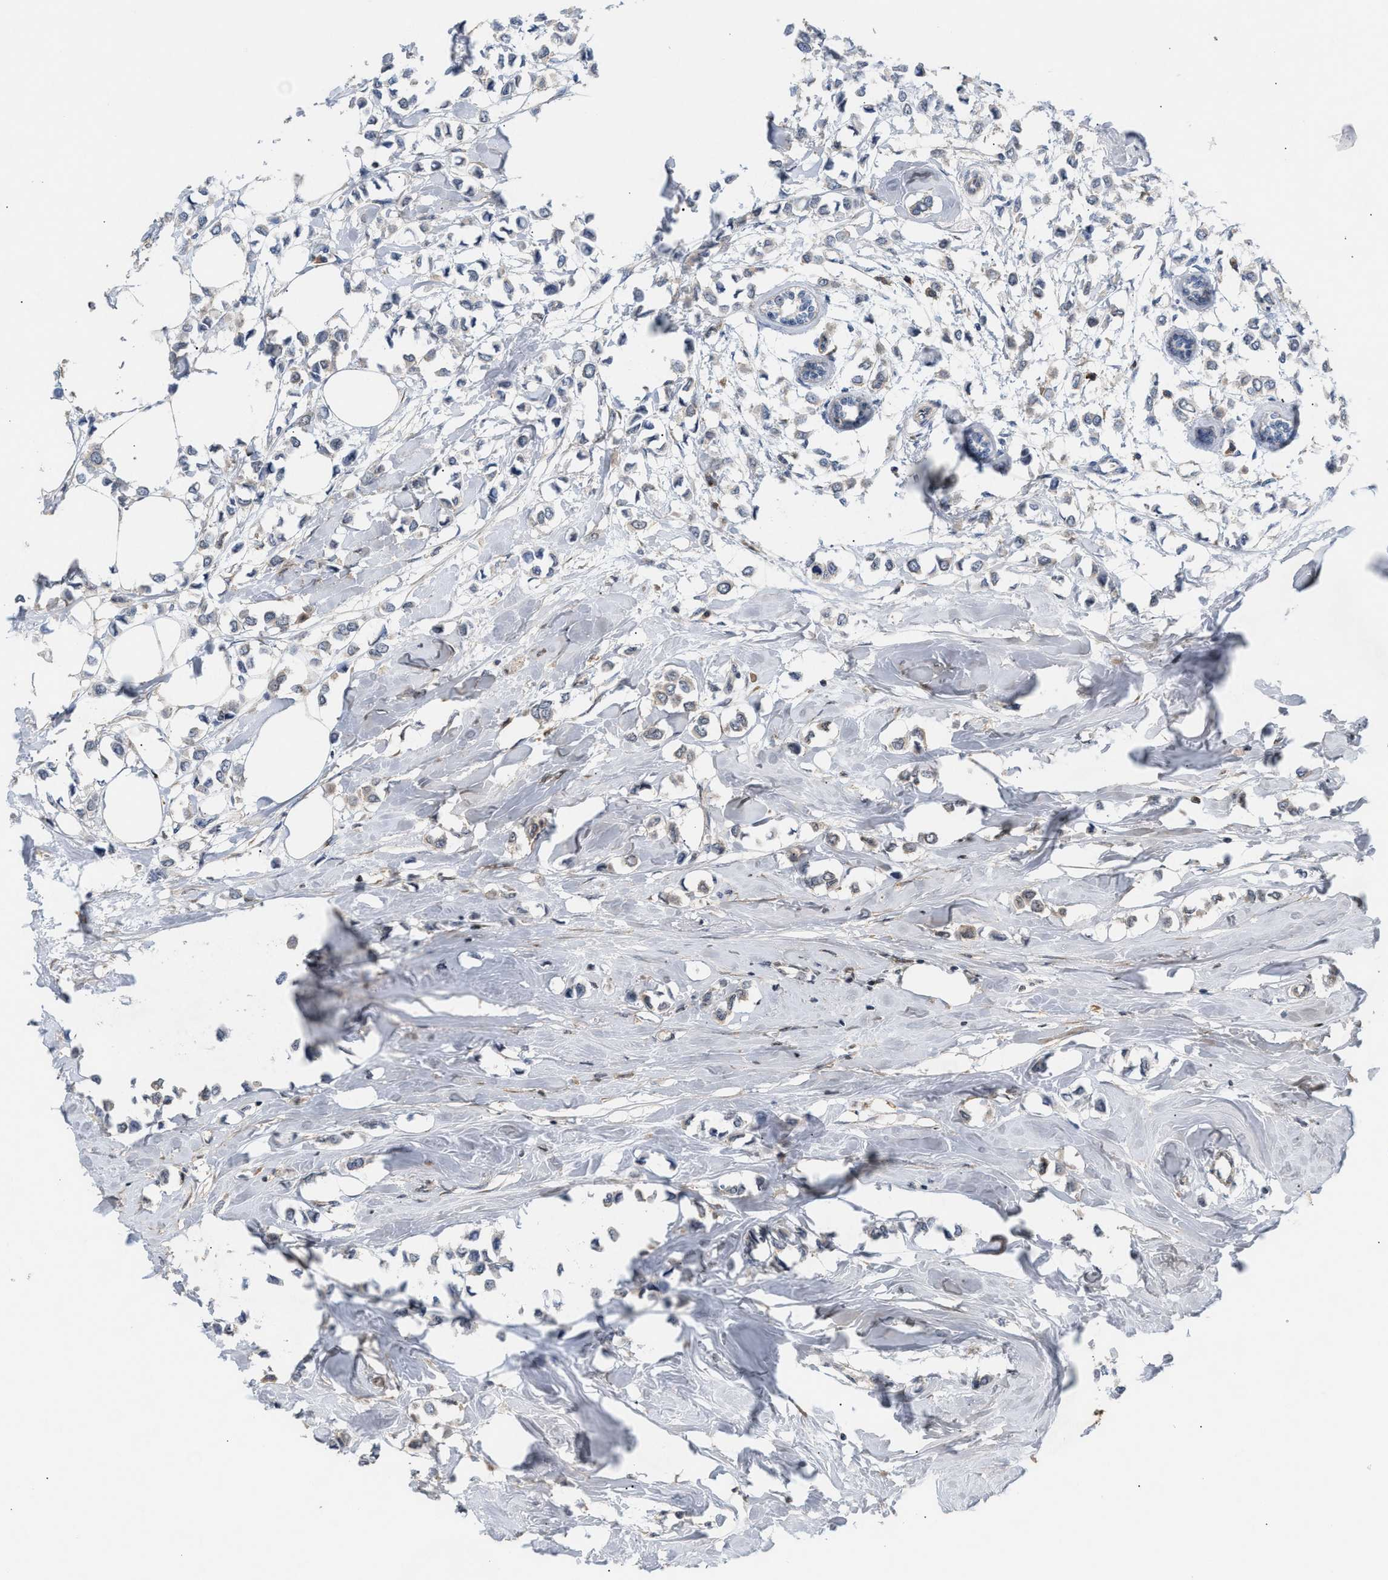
{"staining": {"intensity": "weak", "quantity": "<25%", "location": "cytoplasmic/membranous"}, "tissue": "breast cancer", "cell_type": "Tumor cells", "image_type": "cancer", "snomed": [{"axis": "morphology", "description": "Lobular carcinoma"}, {"axis": "topography", "description": "Breast"}], "caption": "Immunohistochemistry of human breast lobular carcinoma shows no positivity in tumor cells.", "gene": "DBNL", "patient": {"sex": "female", "age": 51}}